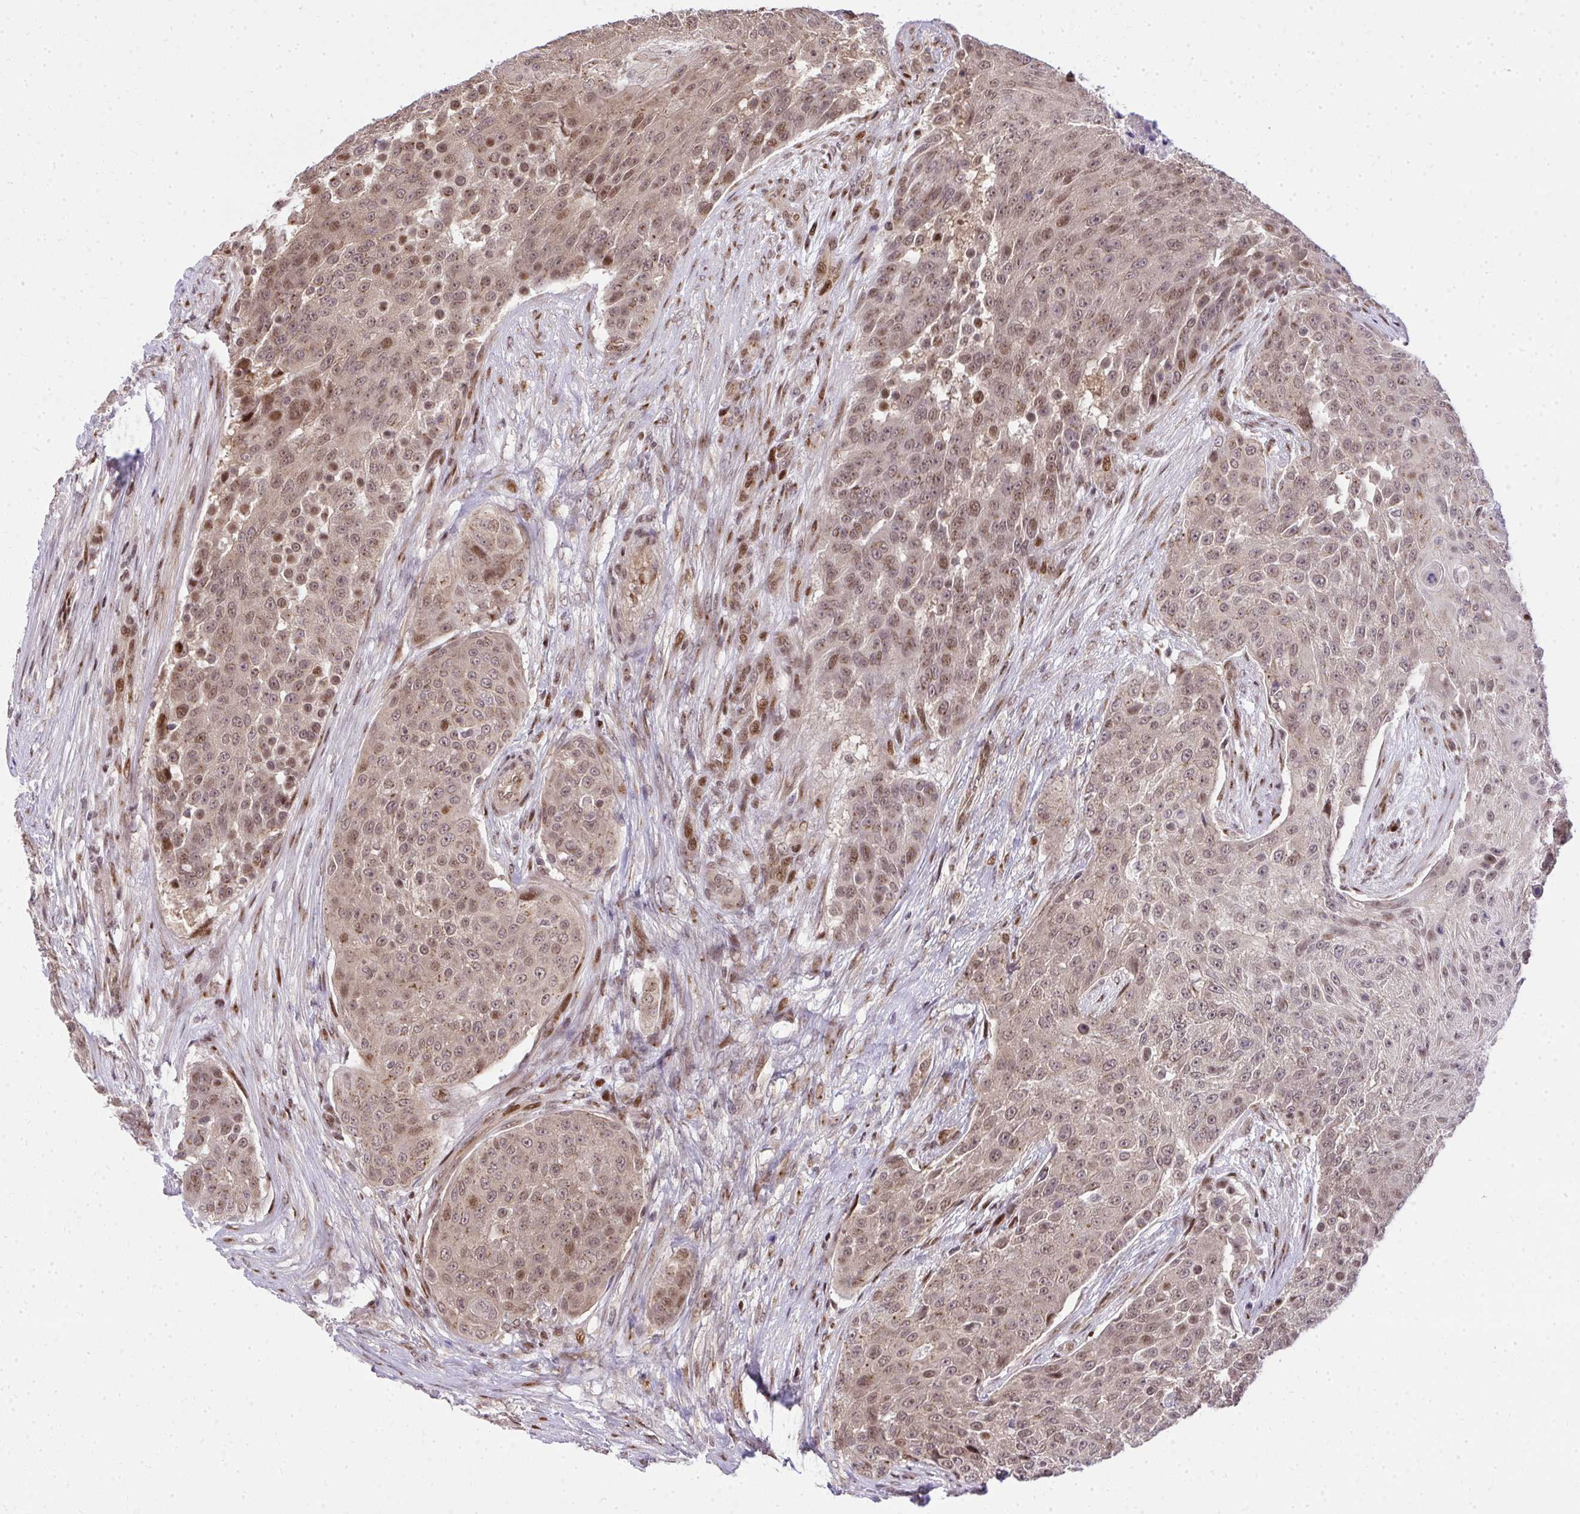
{"staining": {"intensity": "moderate", "quantity": ">75%", "location": "nuclear"}, "tissue": "urothelial cancer", "cell_type": "Tumor cells", "image_type": "cancer", "snomed": [{"axis": "morphology", "description": "Urothelial carcinoma, High grade"}, {"axis": "topography", "description": "Urinary bladder"}], "caption": "Human urothelial carcinoma (high-grade) stained with a brown dye exhibits moderate nuclear positive expression in approximately >75% of tumor cells.", "gene": "PIGY", "patient": {"sex": "female", "age": 63}}